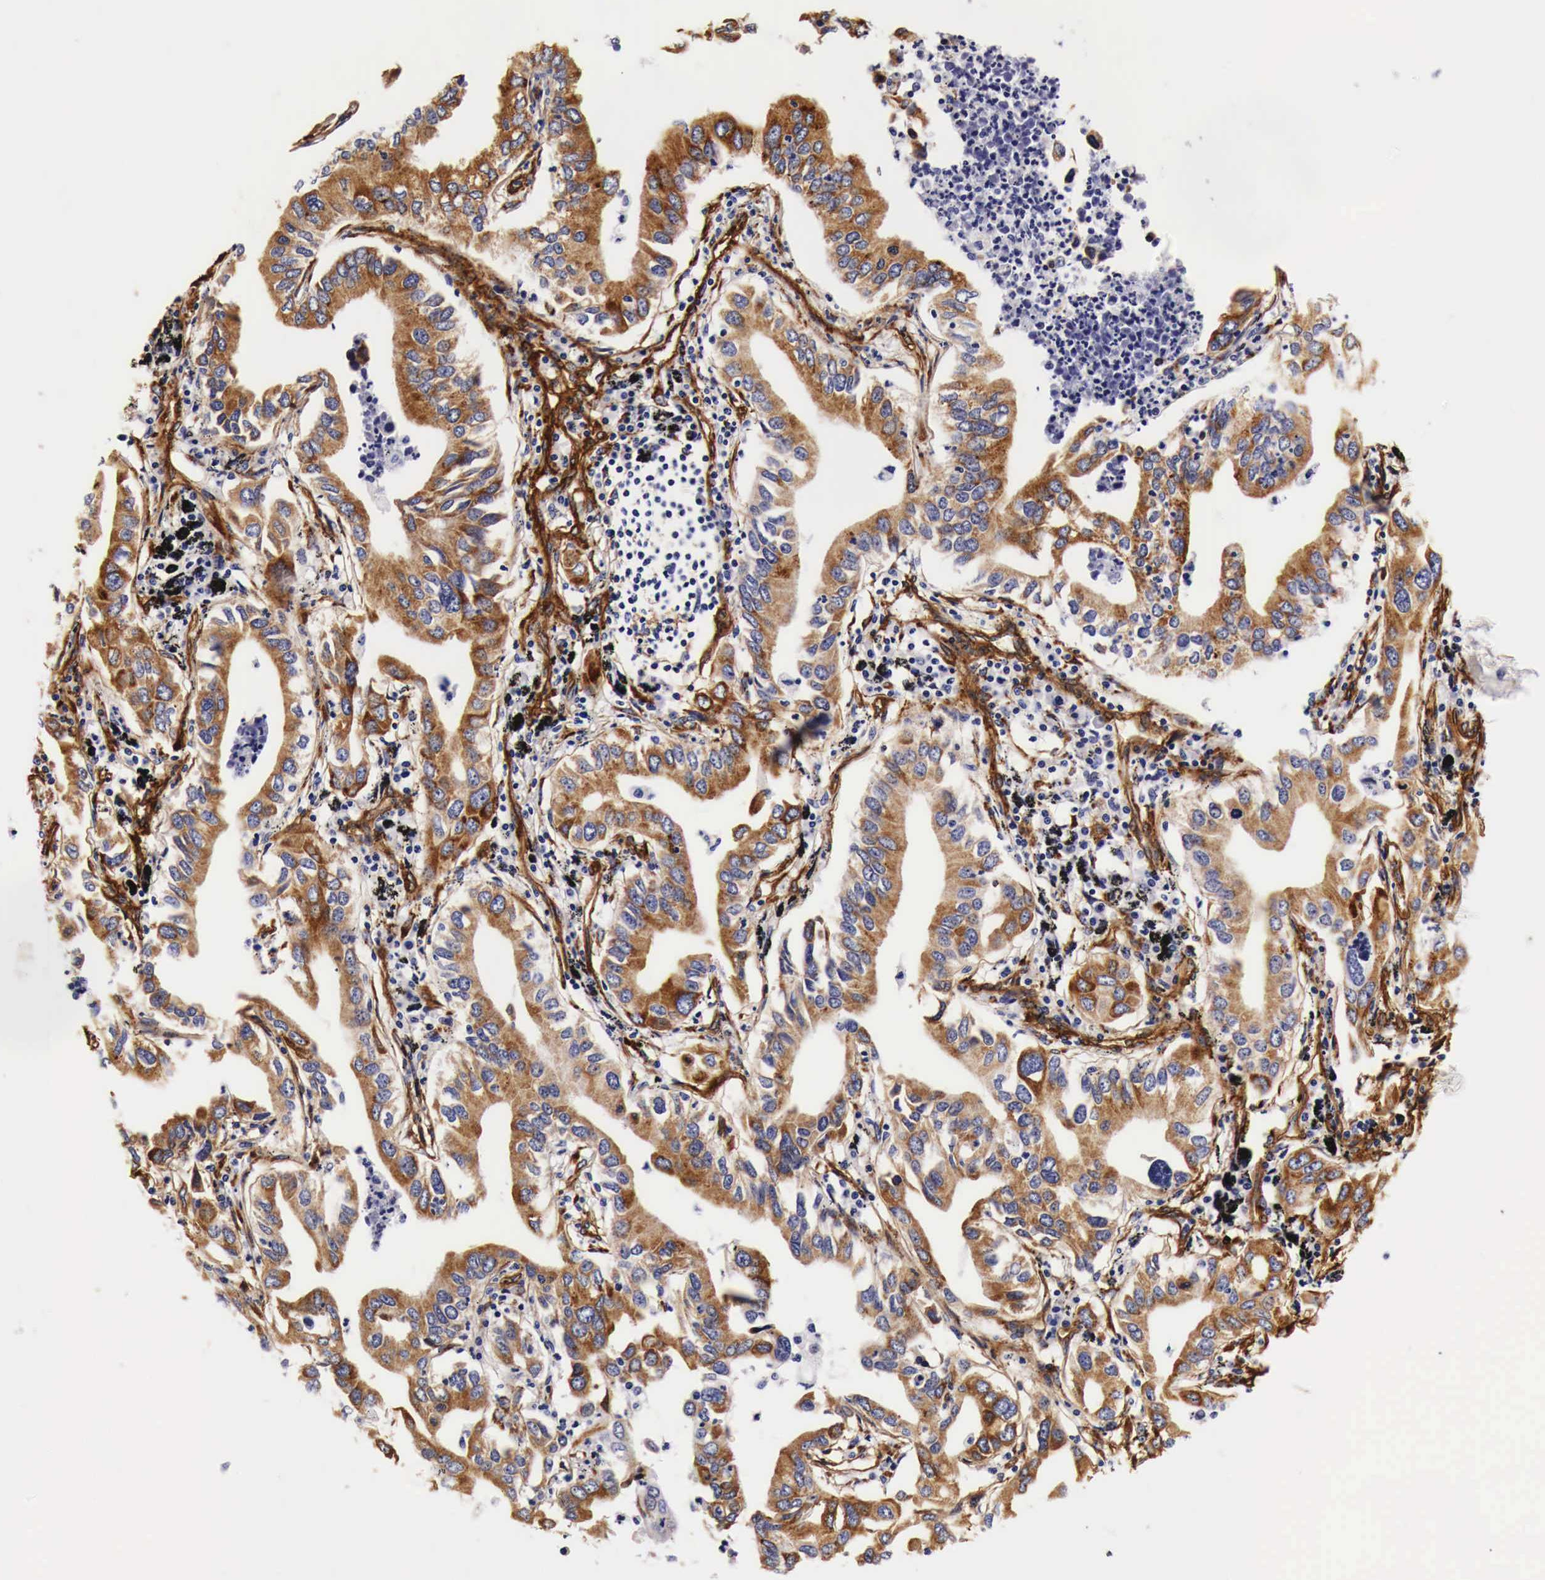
{"staining": {"intensity": "moderate", "quantity": "25%-75%", "location": "cytoplasmic/membranous"}, "tissue": "lung cancer", "cell_type": "Tumor cells", "image_type": "cancer", "snomed": [{"axis": "morphology", "description": "Adenocarcinoma, NOS"}, {"axis": "topography", "description": "Lung"}], "caption": "Human lung adenocarcinoma stained with a protein marker exhibits moderate staining in tumor cells.", "gene": "LAMB2", "patient": {"sex": "male", "age": 48}}